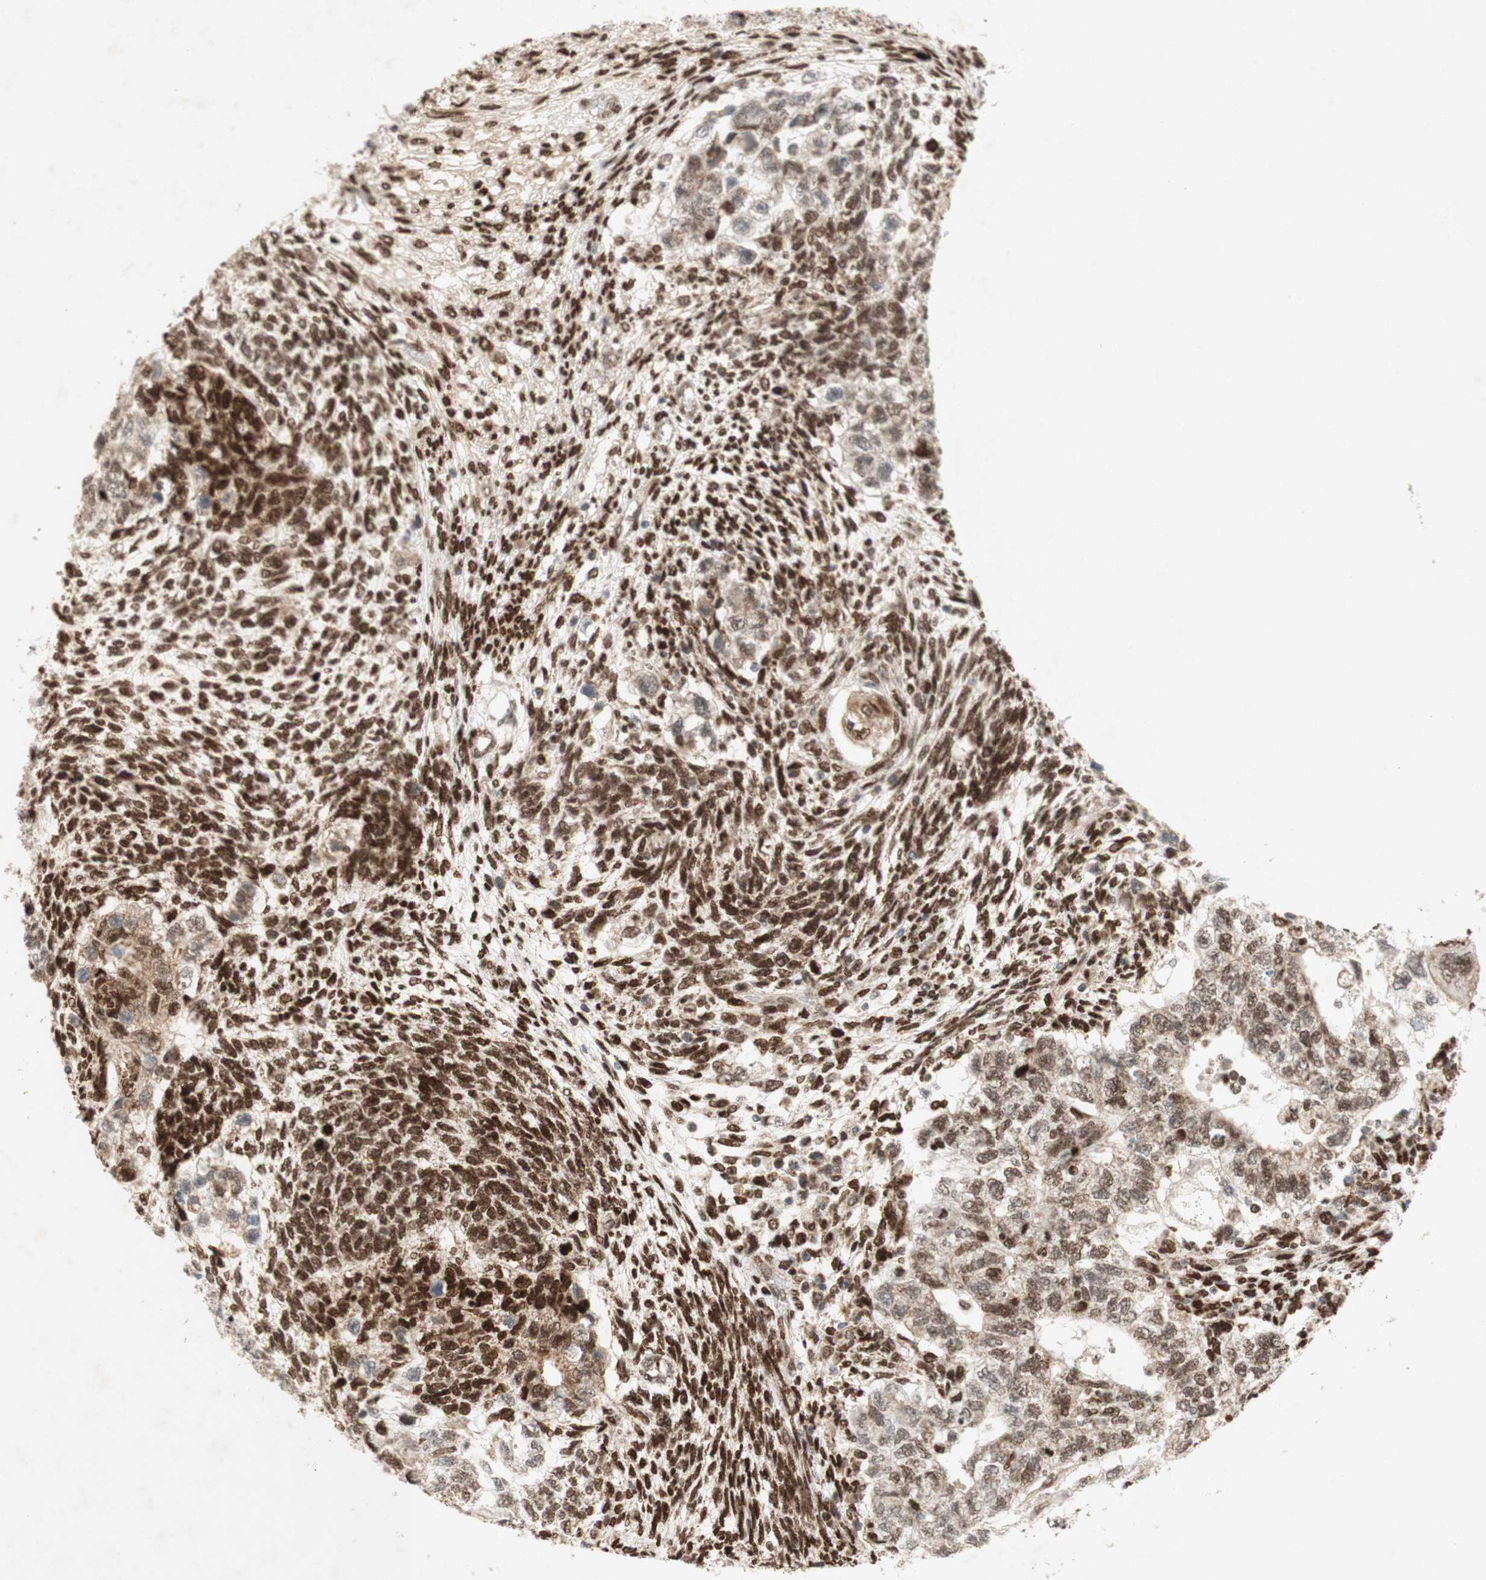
{"staining": {"intensity": "weak", "quantity": "25%-75%", "location": "cytoplasmic/membranous,nuclear"}, "tissue": "testis cancer", "cell_type": "Tumor cells", "image_type": "cancer", "snomed": [{"axis": "morphology", "description": "Normal tissue, NOS"}, {"axis": "morphology", "description": "Carcinoma, Embryonal, NOS"}, {"axis": "topography", "description": "Testis"}], "caption": "Human testis embryonal carcinoma stained with a brown dye reveals weak cytoplasmic/membranous and nuclear positive expression in approximately 25%-75% of tumor cells.", "gene": "DNMT3A", "patient": {"sex": "male", "age": 36}}